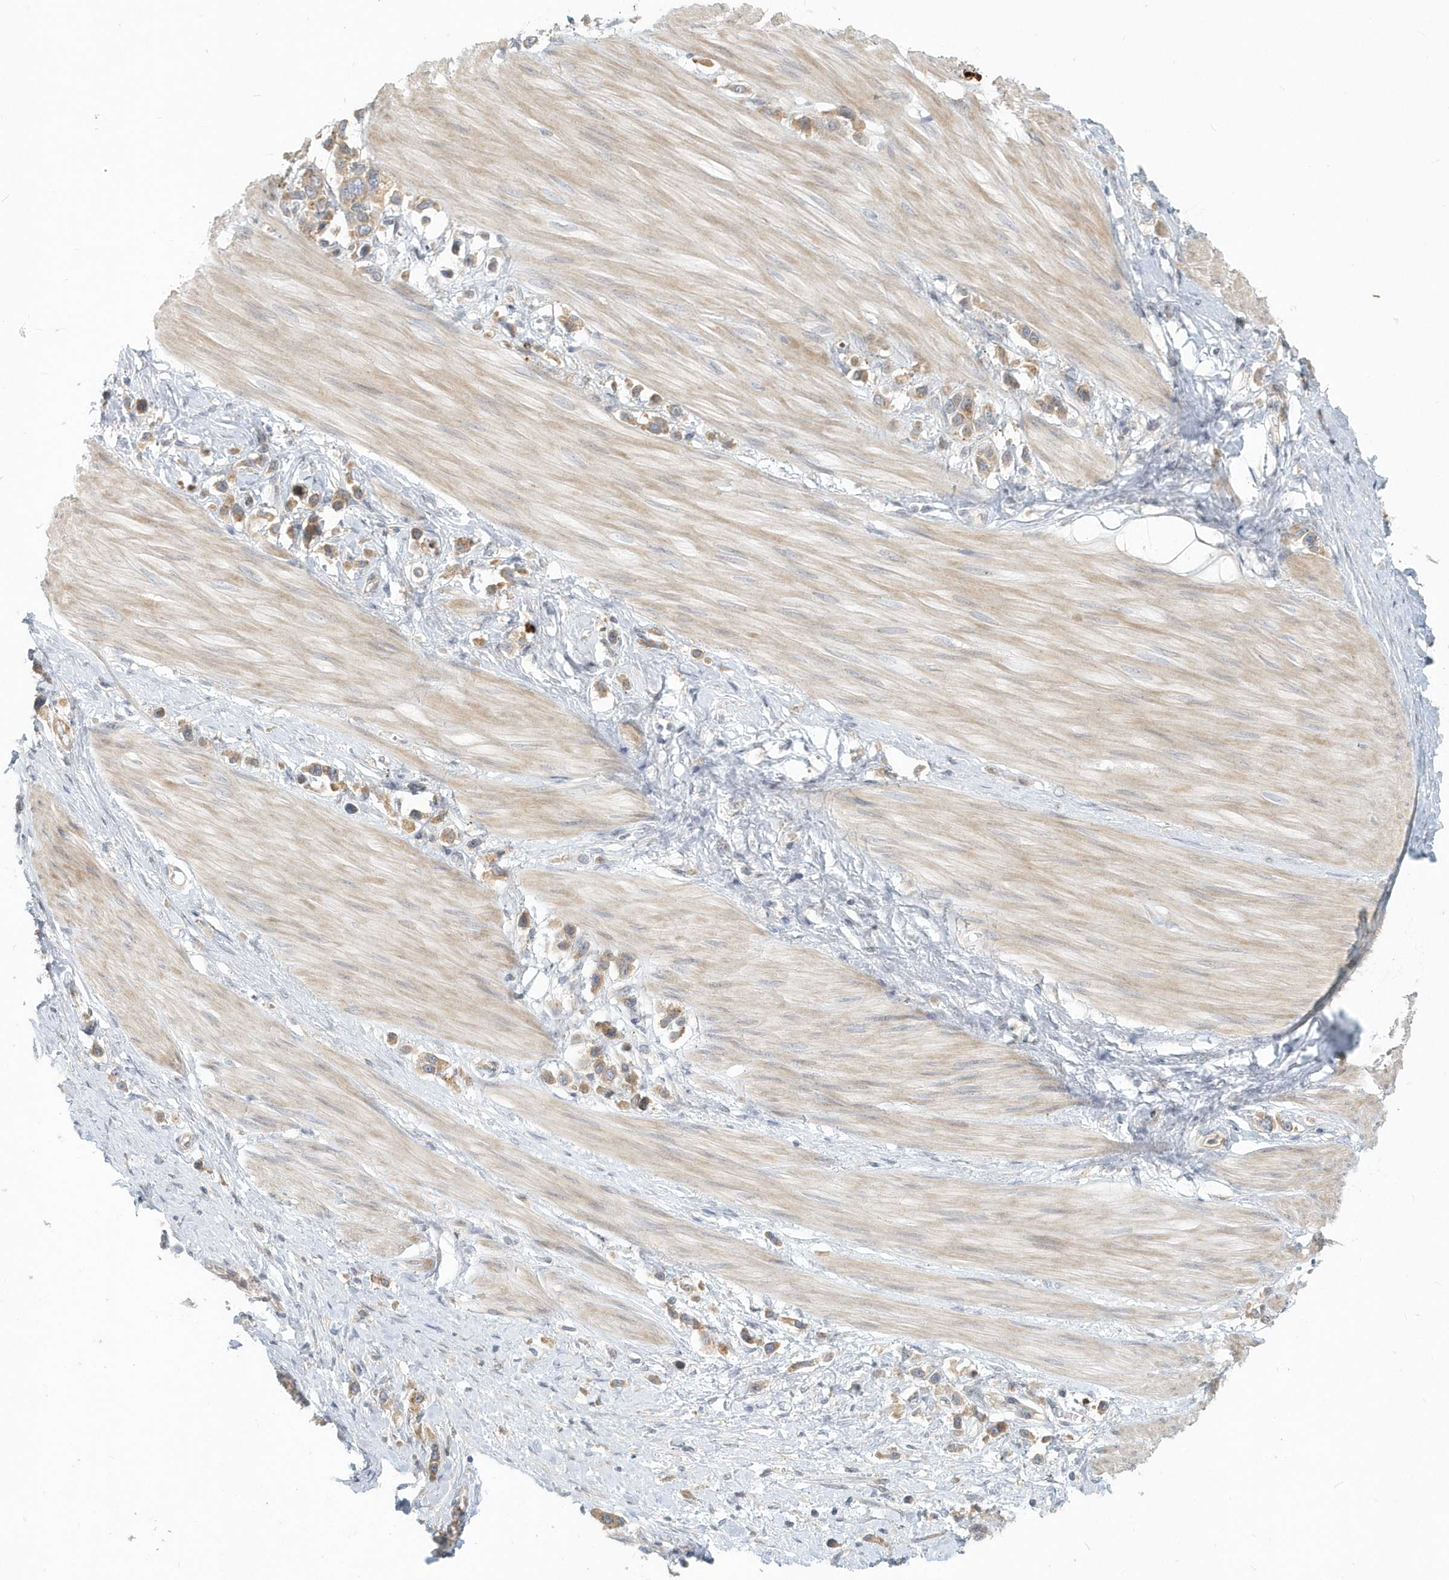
{"staining": {"intensity": "moderate", "quantity": ">75%", "location": "cytoplasmic/membranous"}, "tissue": "stomach cancer", "cell_type": "Tumor cells", "image_type": "cancer", "snomed": [{"axis": "morphology", "description": "Adenocarcinoma, NOS"}, {"axis": "topography", "description": "Stomach"}], "caption": "A brown stain highlights moderate cytoplasmic/membranous positivity of a protein in human stomach cancer tumor cells.", "gene": "NAPB", "patient": {"sex": "female", "age": 65}}